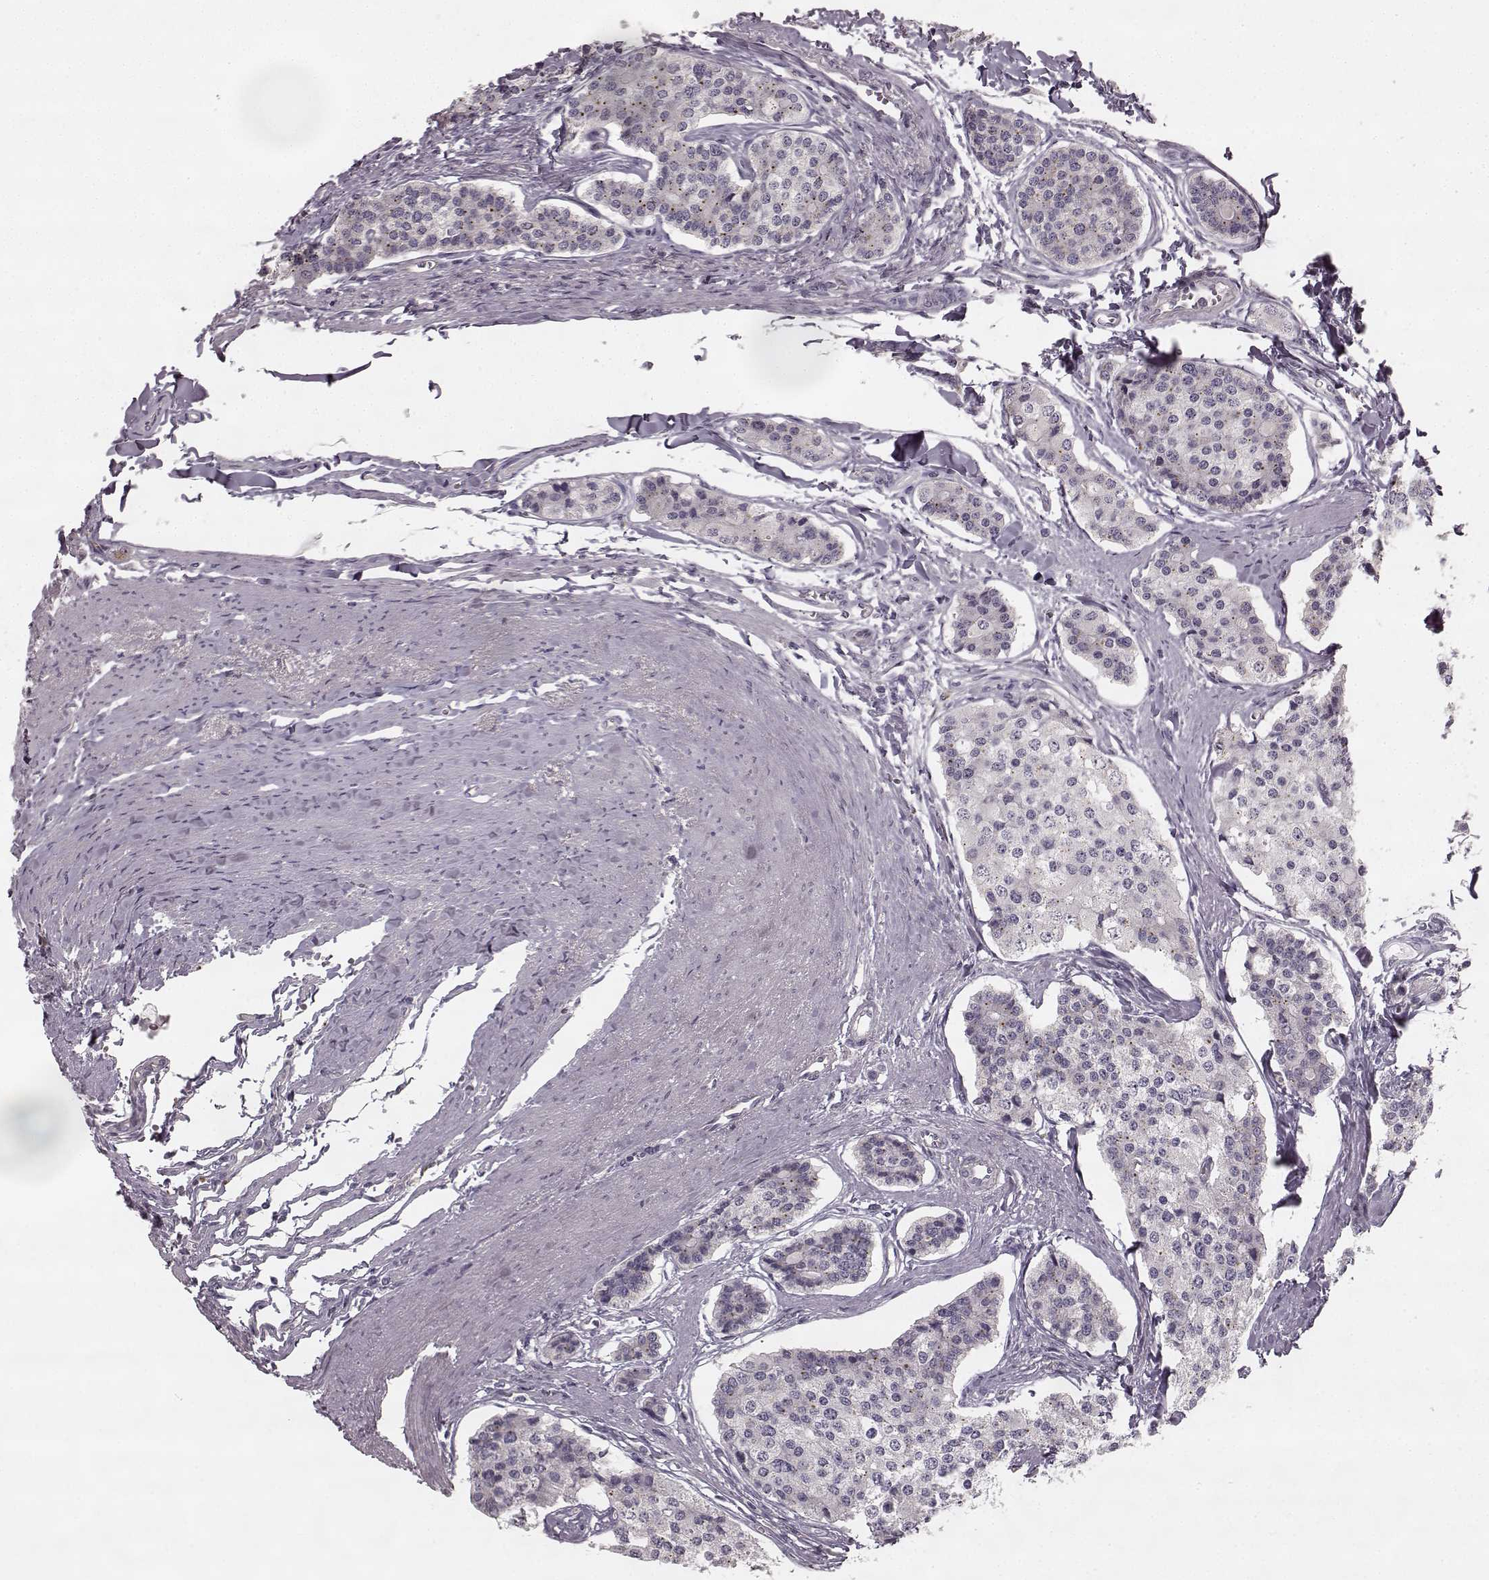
{"staining": {"intensity": "negative", "quantity": "none", "location": "none"}, "tissue": "carcinoid", "cell_type": "Tumor cells", "image_type": "cancer", "snomed": [{"axis": "morphology", "description": "Carcinoid, malignant, NOS"}, {"axis": "topography", "description": "Small intestine"}], "caption": "High magnification brightfield microscopy of malignant carcinoid stained with DAB (brown) and counterstained with hematoxylin (blue): tumor cells show no significant expression.", "gene": "HMMR", "patient": {"sex": "female", "age": 65}}